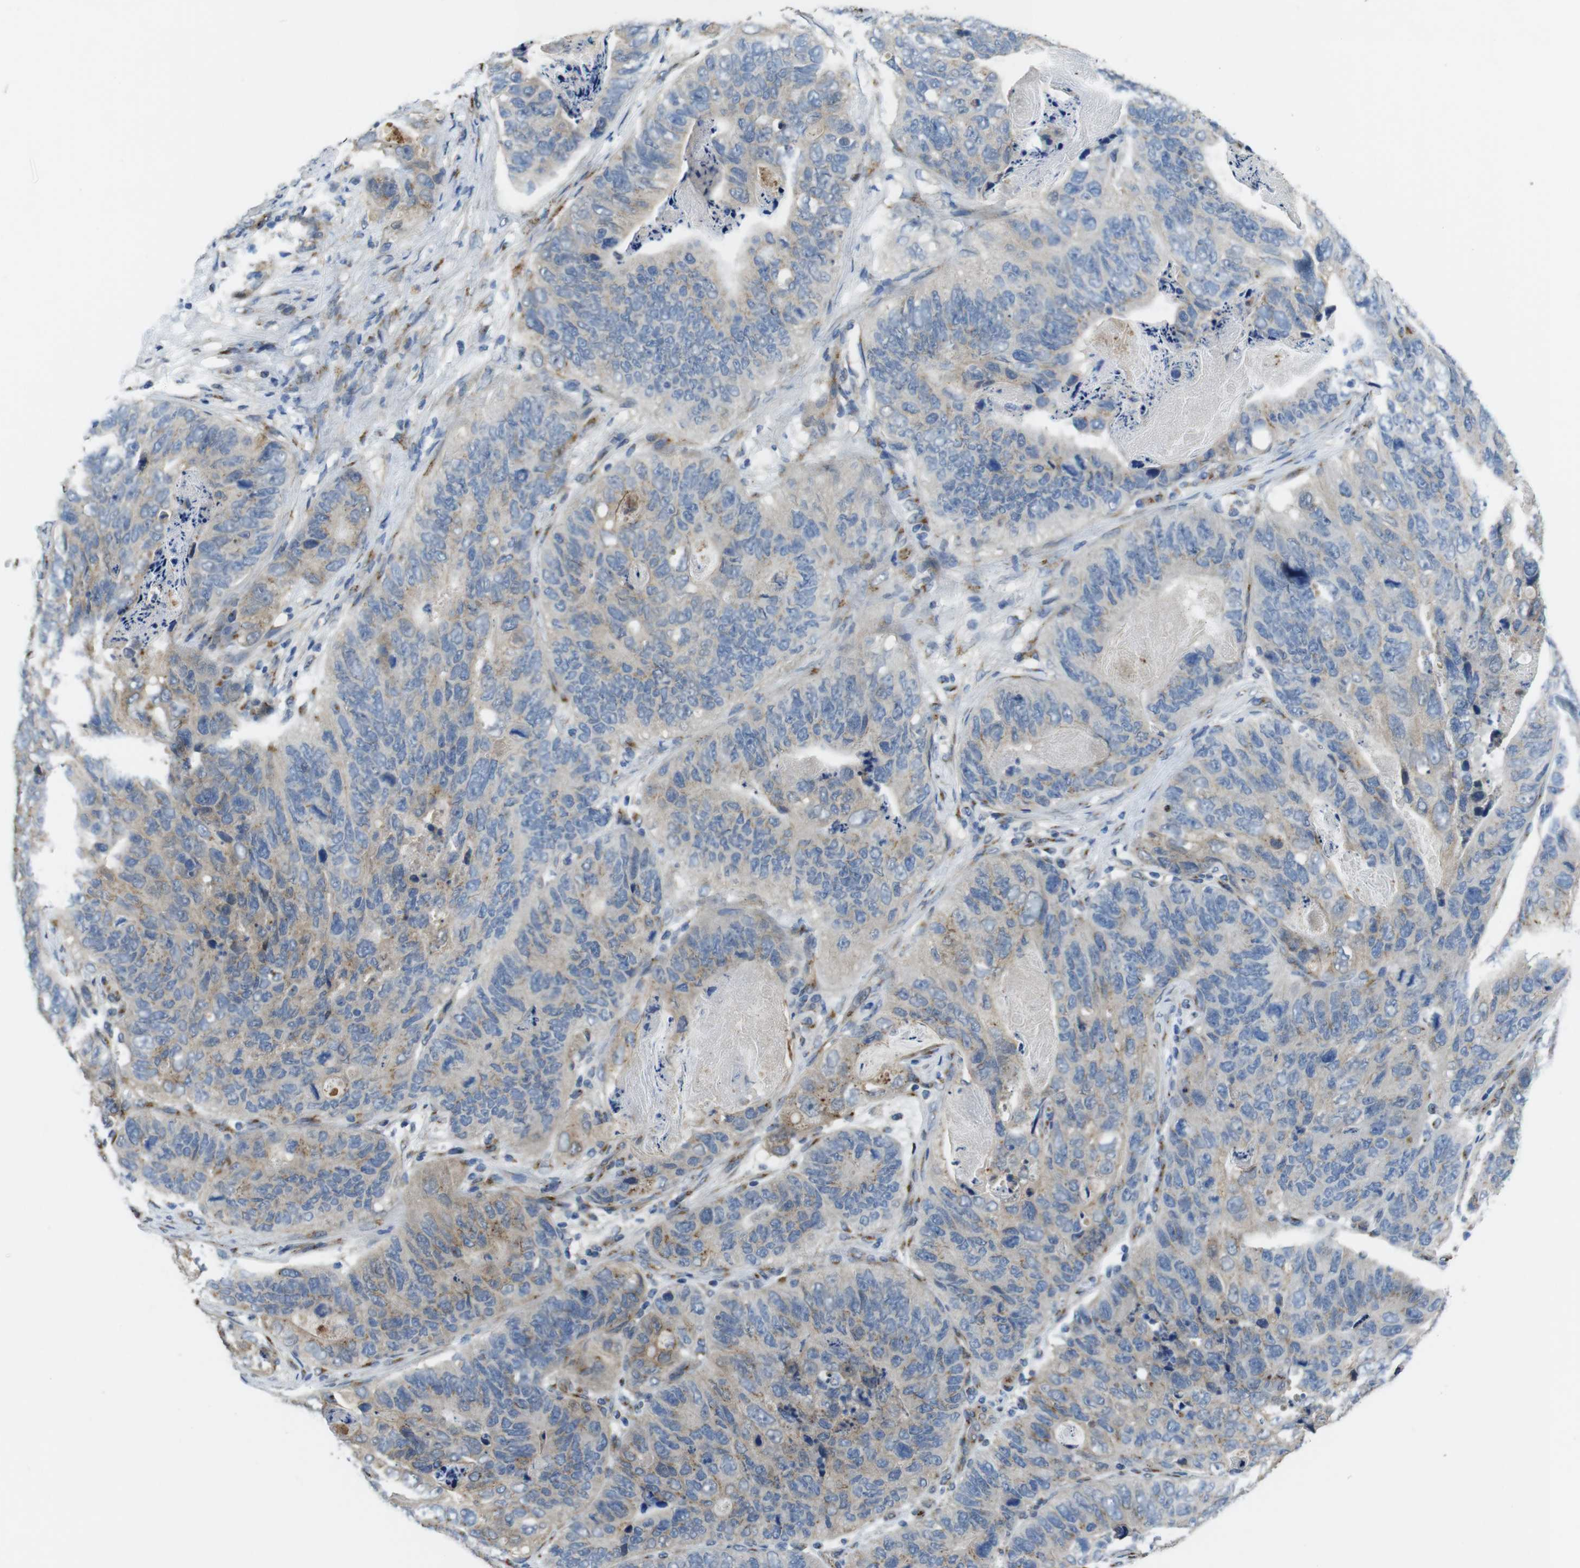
{"staining": {"intensity": "weak", "quantity": "25%-75%", "location": "cytoplasmic/membranous"}, "tissue": "stomach cancer", "cell_type": "Tumor cells", "image_type": "cancer", "snomed": [{"axis": "morphology", "description": "Adenocarcinoma, NOS"}, {"axis": "topography", "description": "Stomach"}], "caption": "This histopathology image displays immunohistochemistry (IHC) staining of stomach cancer (adenocarcinoma), with low weak cytoplasmic/membranous expression in about 25%-75% of tumor cells.", "gene": "RAB6A", "patient": {"sex": "female", "age": 89}}